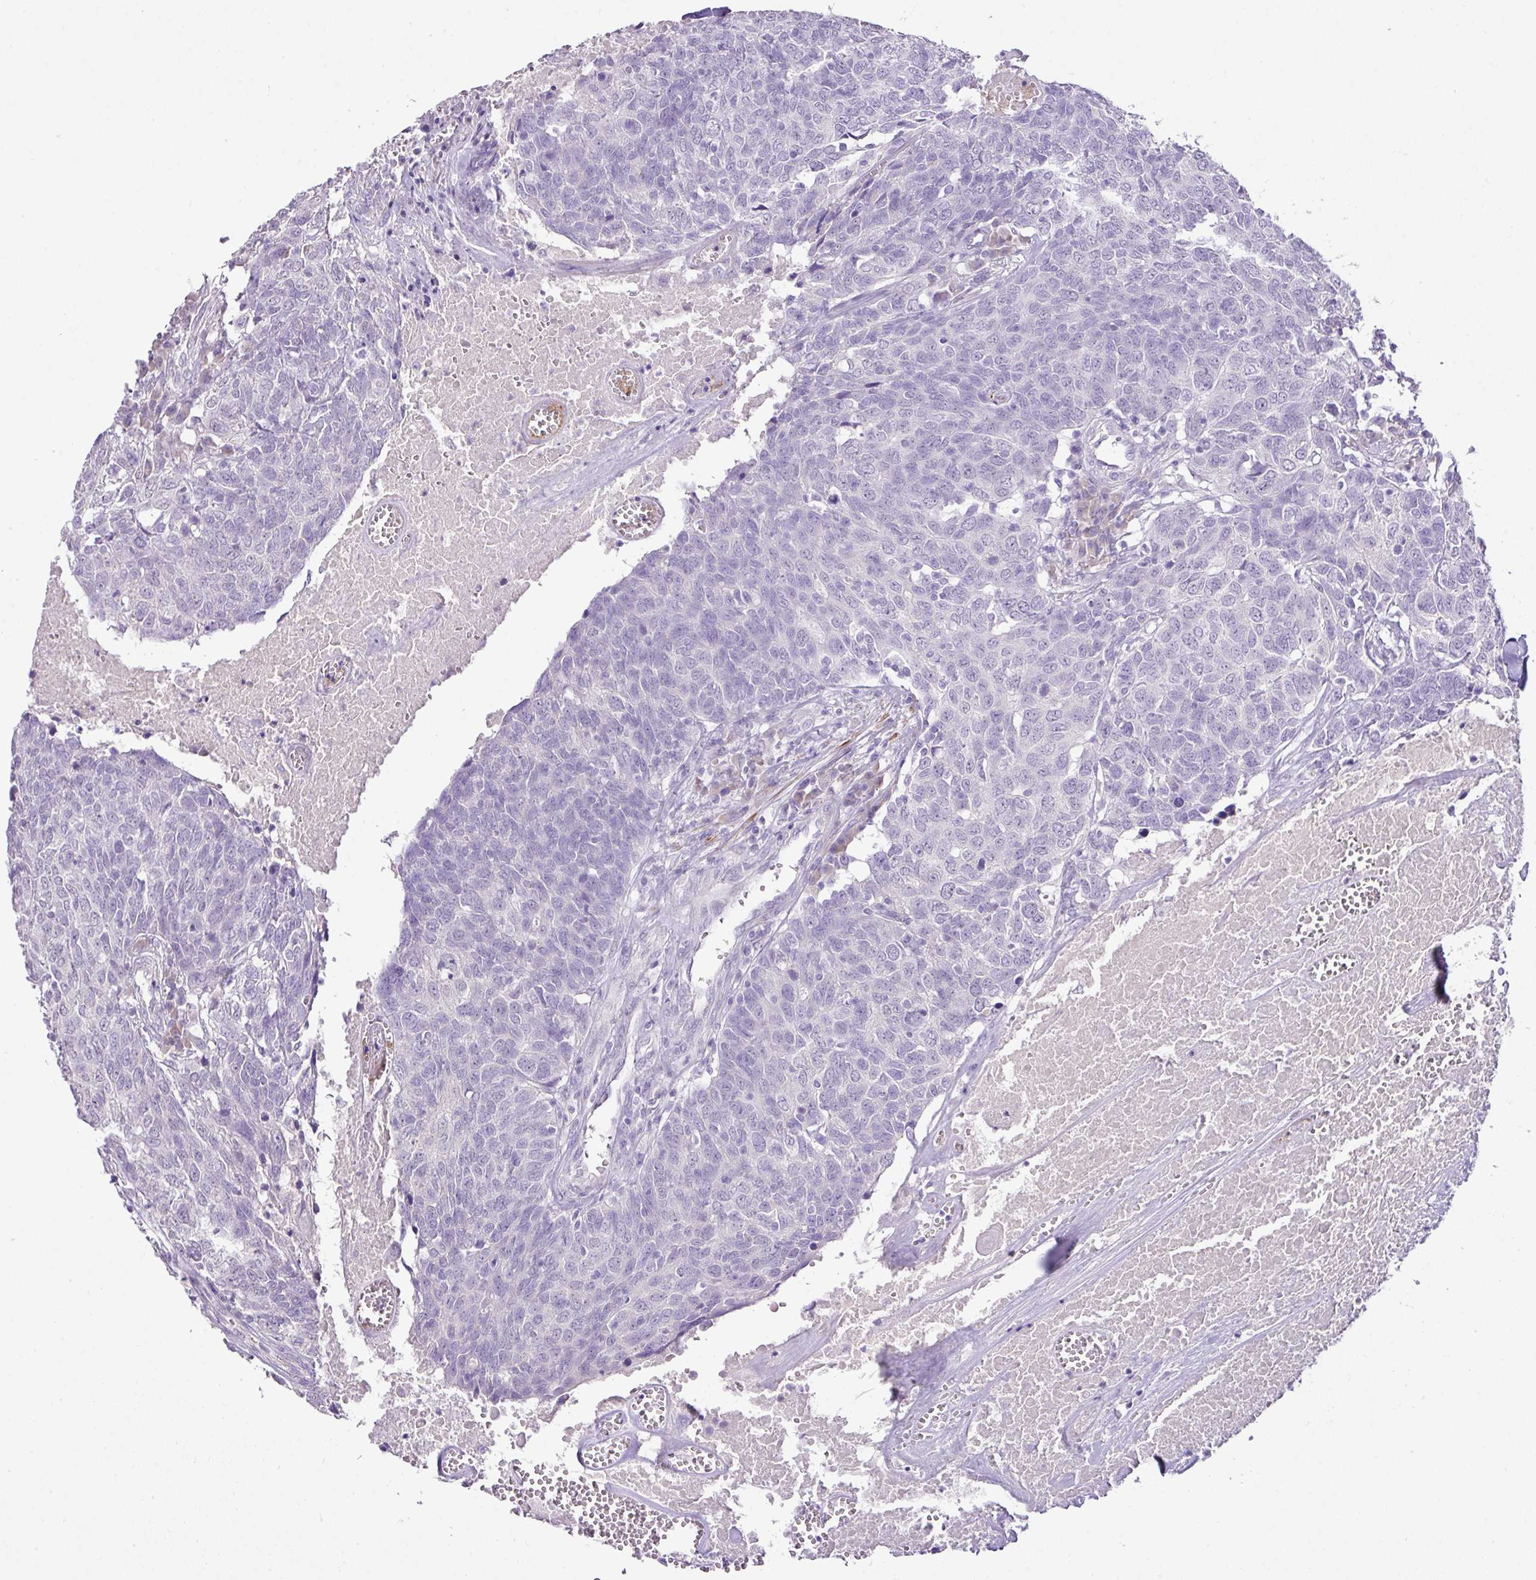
{"staining": {"intensity": "negative", "quantity": "none", "location": "none"}, "tissue": "head and neck cancer", "cell_type": "Tumor cells", "image_type": "cancer", "snomed": [{"axis": "morphology", "description": "Squamous cell carcinoma, NOS"}, {"axis": "topography", "description": "Head-Neck"}], "caption": "DAB (3,3'-diaminobenzidine) immunohistochemical staining of head and neck cancer (squamous cell carcinoma) displays no significant staining in tumor cells.", "gene": "DIP2A", "patient": {"sex": "male", "age": 66}}